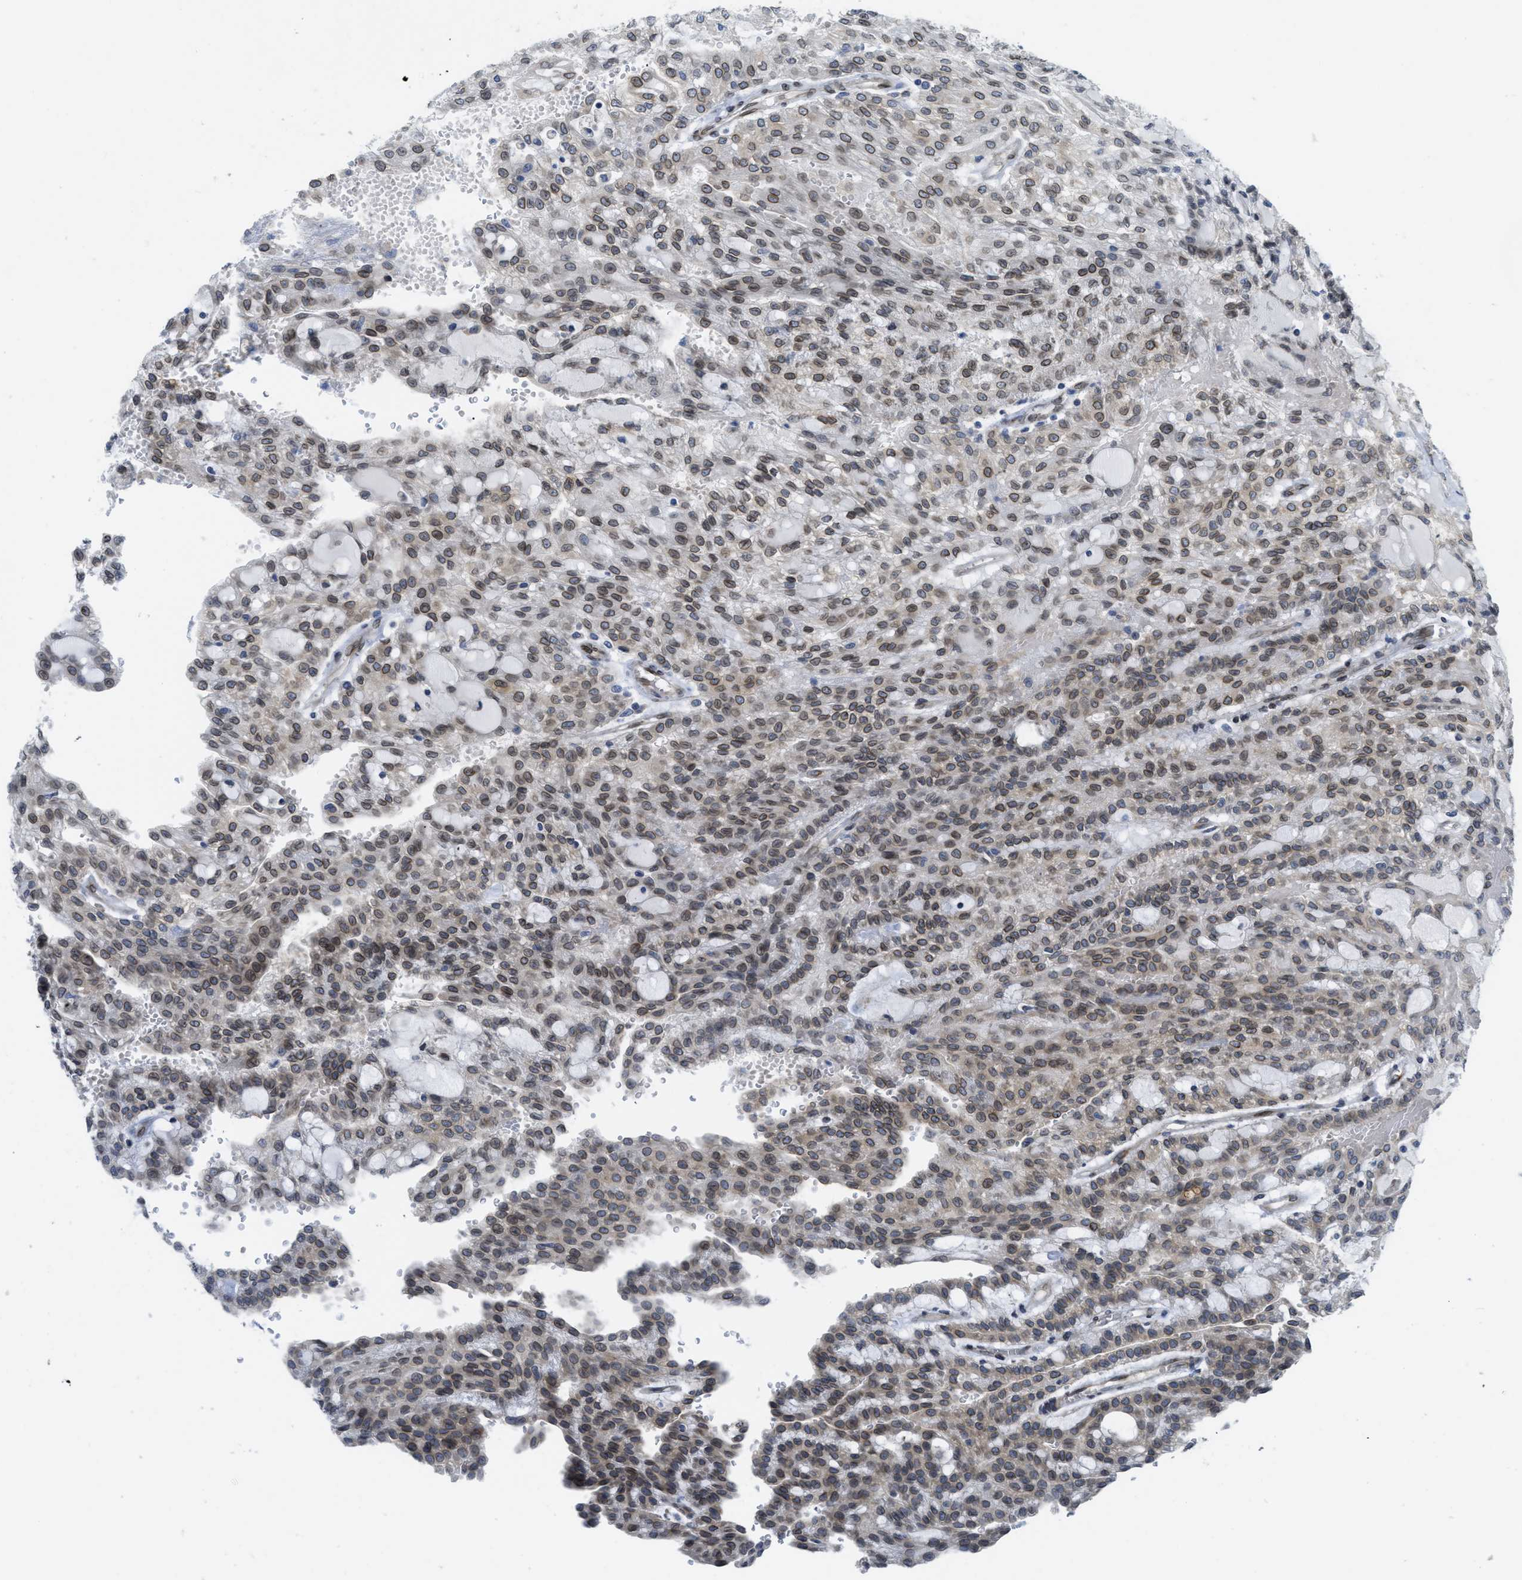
{"staining": {"intensity": "moderate", "quantity": "25%-75%", "location": "cytoplasmic/membranous,nuclear"}, "tissue": "renal cancer", "cell_type": "Tumor cells", "image_type": "cancer", "snomed": [{"axis": "morphology", "description": "Adenocarcinoma, NOS"}, {"axis": "topography", "description": "Kidney"}], "caption": "Immunohistochemical staining of renal cancer (adenocarcinoma) shows medium levels of moderate cytoplasmic/membranous and nuclear expression in approximately 25%-75% of tumor cells.", "gene": "EIF2AK3", "patient": {"sex": "male", "age": 63}}